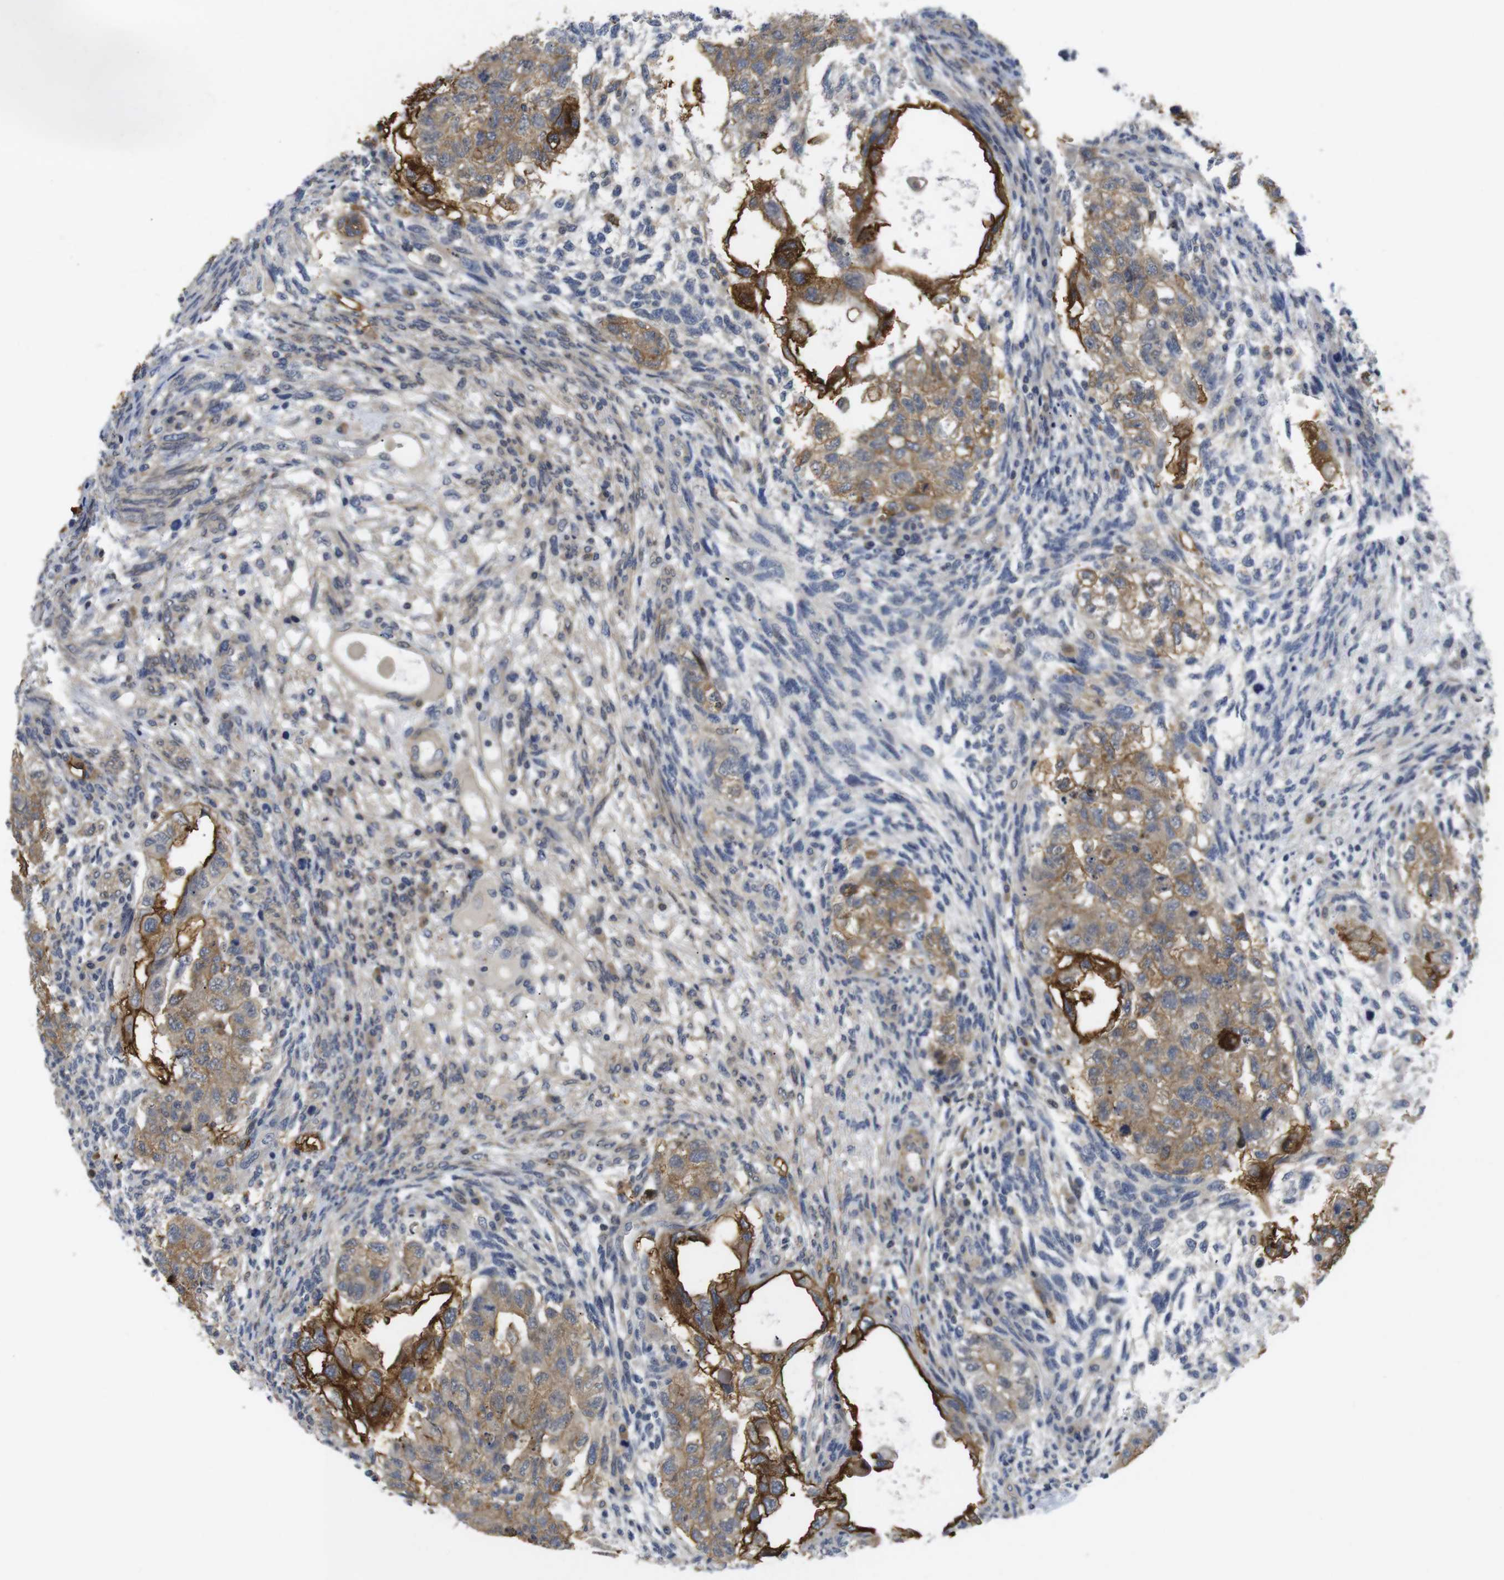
{"staining": {"intensity": "moderate", "quantity": ">75%", "location": "cytoplasmic/membranous"}, "tissue": "testis cancer", "cell_type": "Tumor cells", "image_type": "cancer", "snomed": [{"axis": "morphology", "description": "Normal tissue, NOS"}, {"axis": "morphology", "description": "Carcinoma, Embryonal, NOS"}, {"axis": "topography", "description": "Testis"}], "caption": "Immunohistochemical staining of testis cancer shows medium levels of moderate cytoplasmic/membranous protein positivity in approximately >75% of tumor cells. Immunohistochemistry (ihc) stains the protein in brown and the nuclei are stained blue.", "gene": "FNTA", "patient": {"sex": "male", "age": 36}}